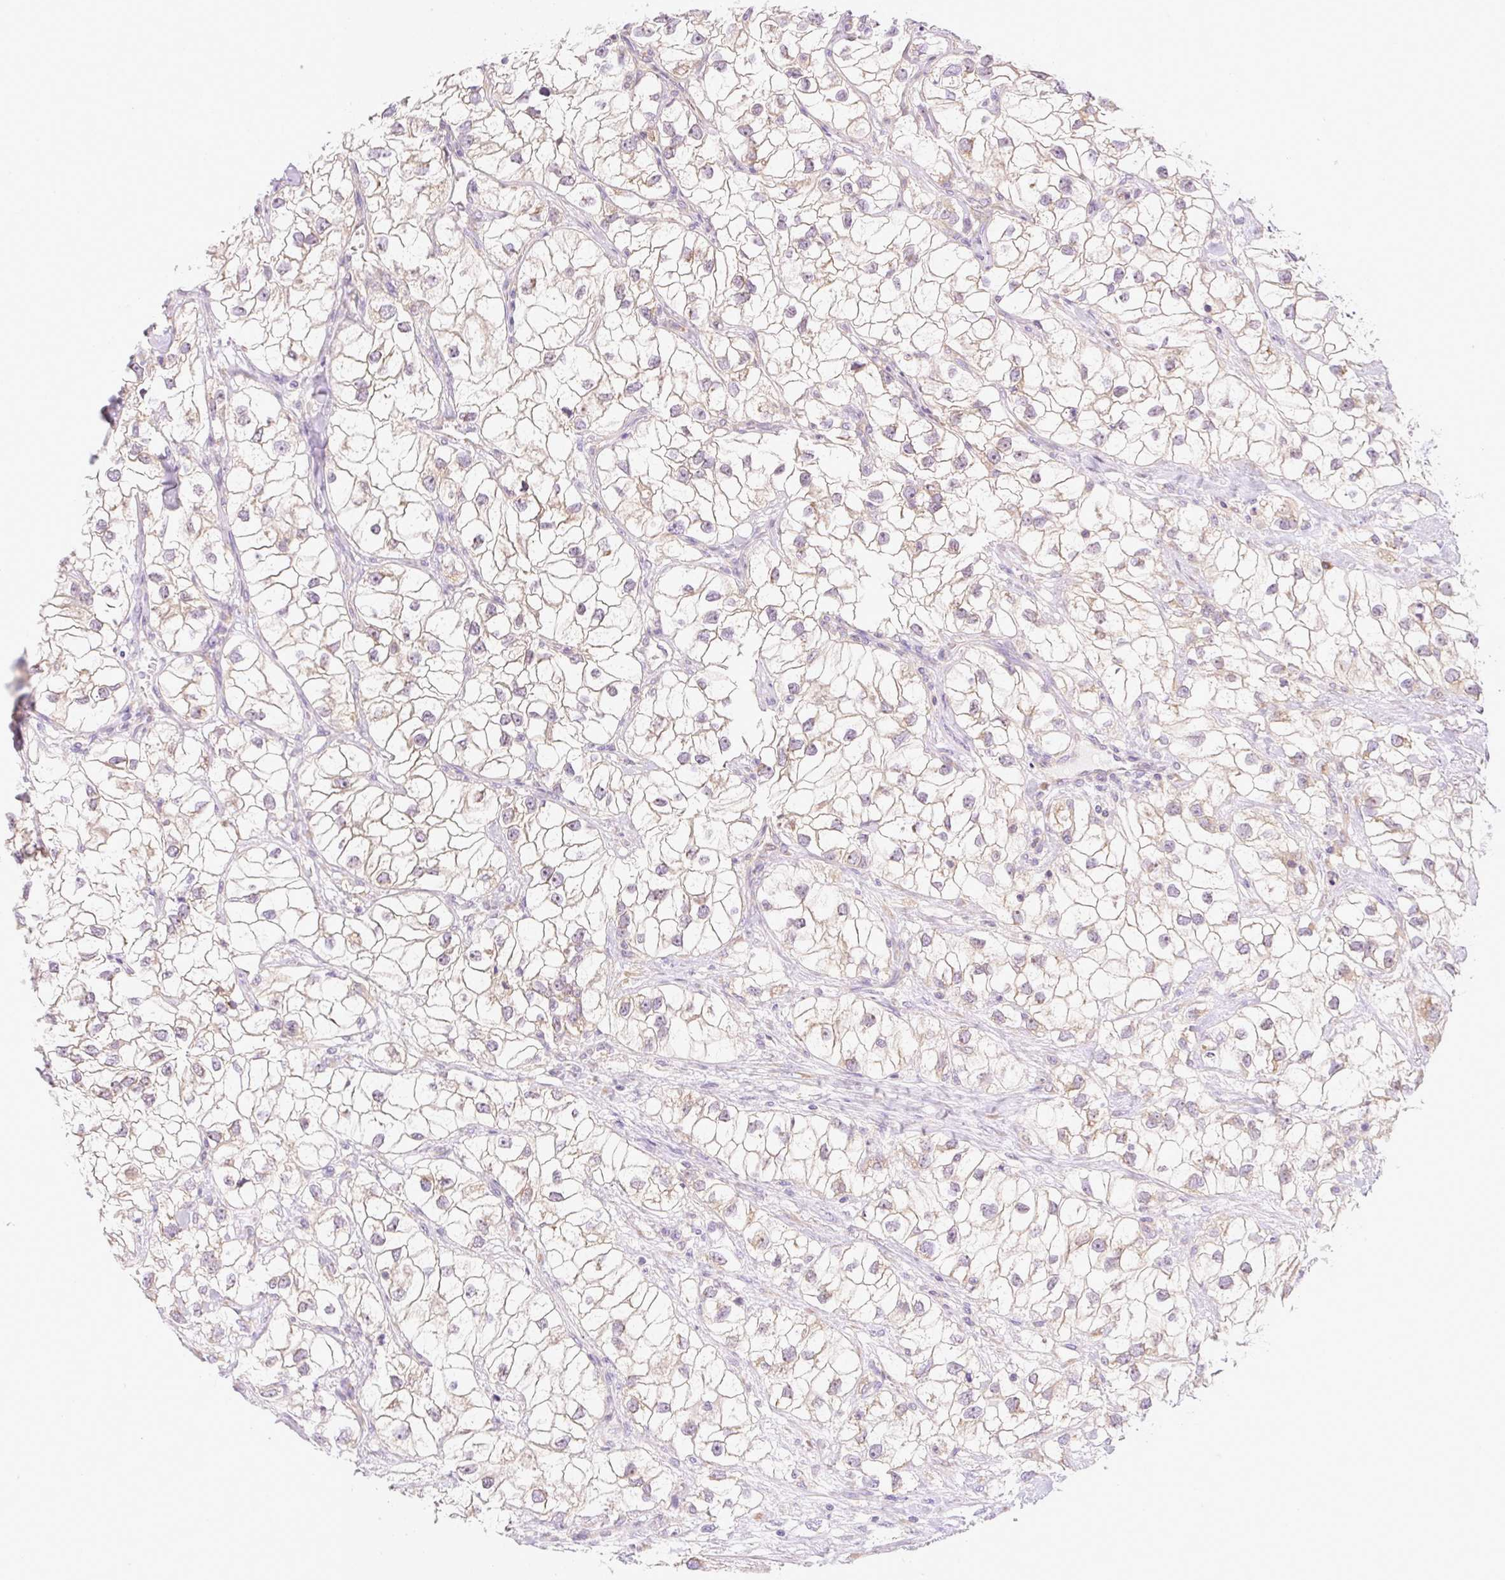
{"staining": {"intensity": "weak", "quantity": "25%-75%", "location": "cytoplasmic/membranous"}, "tissue": "renal cancer", "cell_type": "Tumor cells", "image_type": "cancer", "snomed": [{"axis": "morphology", "description": "Adenocarcinoma, NOS"}, {"axis": "topography", "description": "Kidney"}], "caption": "This is a histology image of immunohistochemistry (IHC) staining of renal adenocarcinoma, which shows weak staining in the cytoplasmic/membranous of tumor cells.", "gene": "RPL18A", "patient": {"sex": "male", "age": 59}}